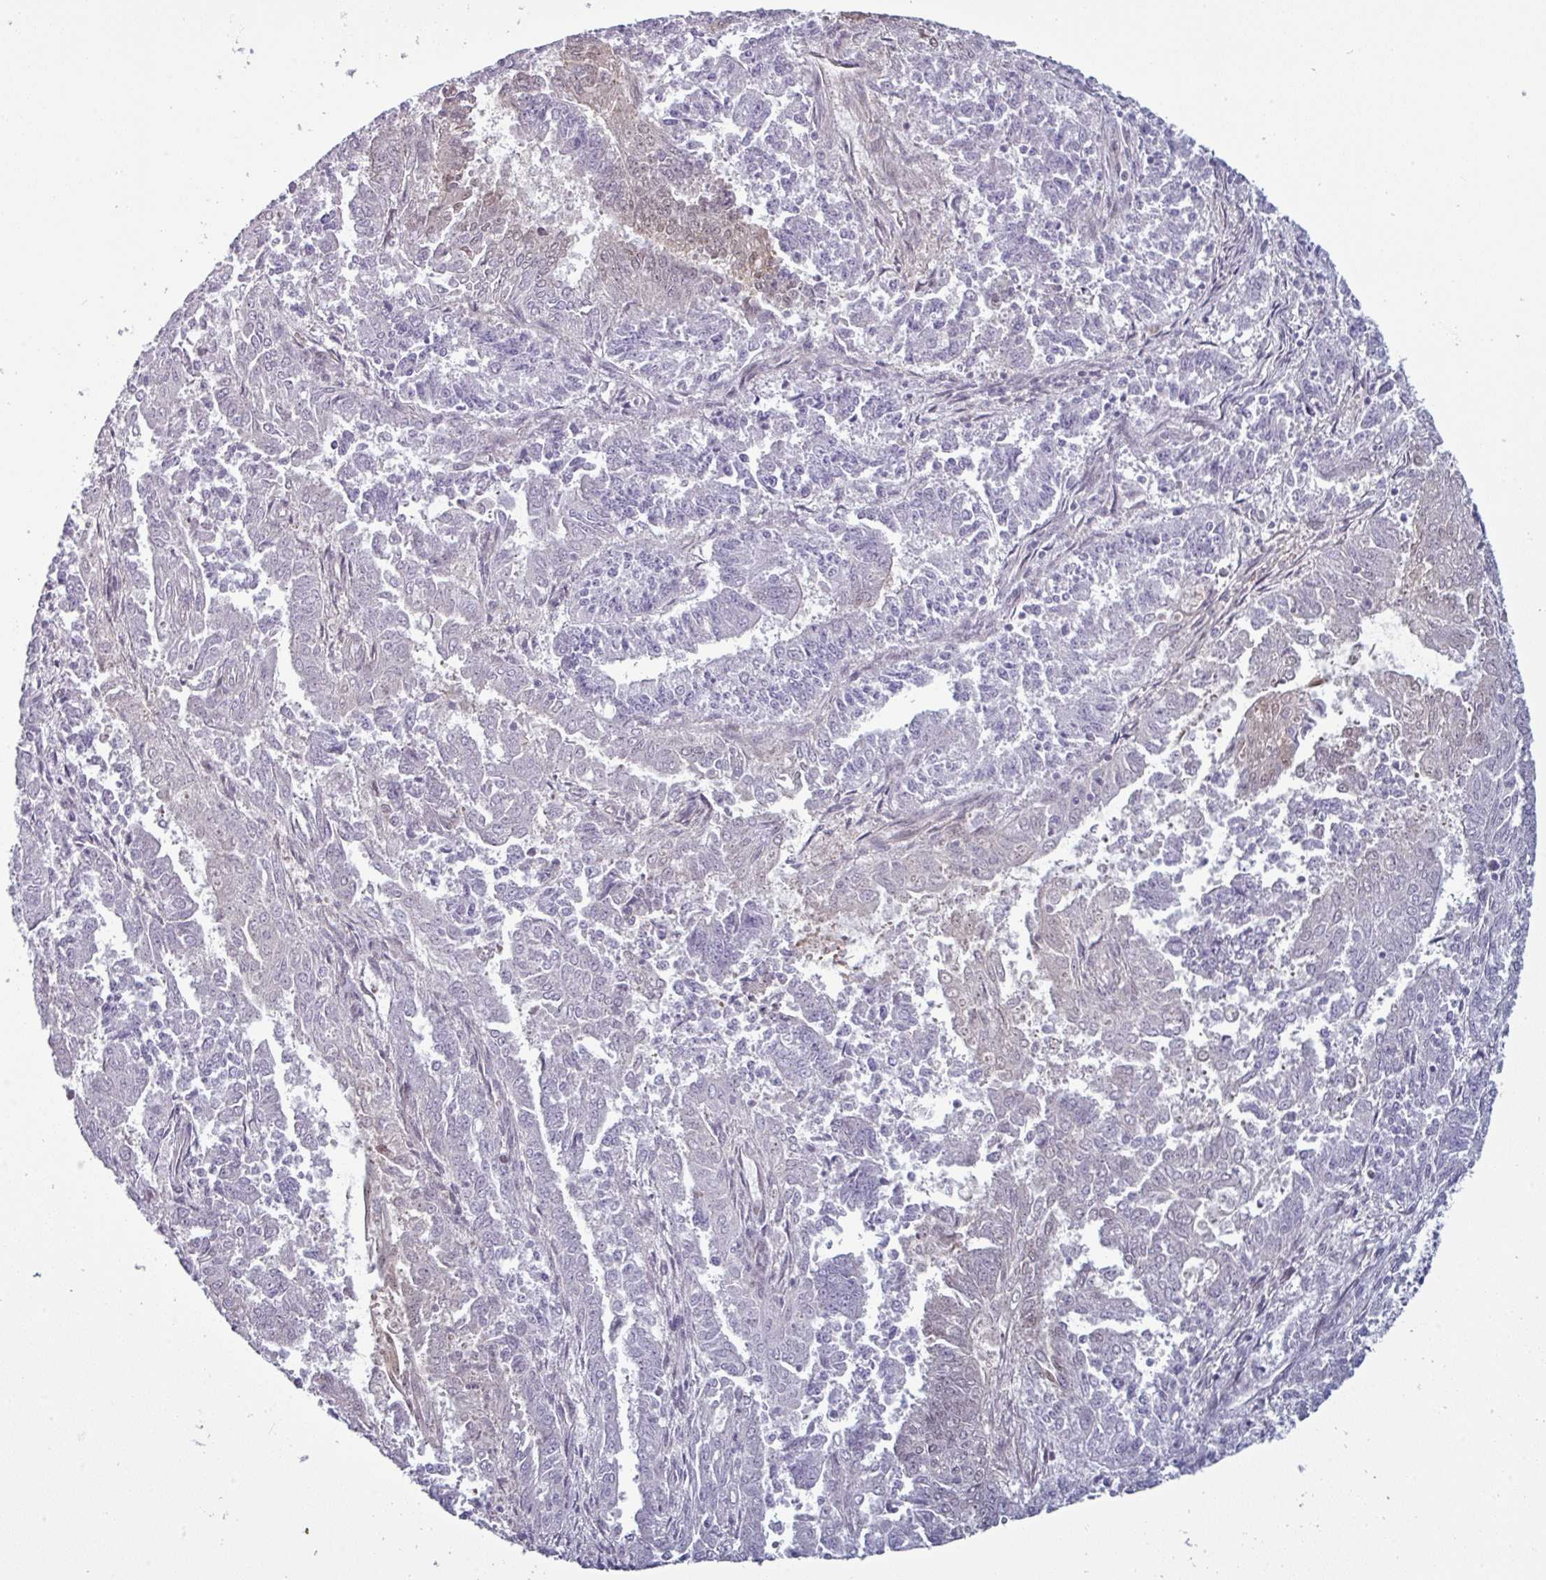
{"staining": {"intensity": "moderate", "quantity": "<25%", "location": "cytoplasmic/membranous,nuclear"}, "tissue": "endometrial cancer", "cell_type": "Tumor cells", "image_type": "cancer", "snomed": [{"axis": "morphology", "description": "Adenocarcinoma, NOS"}, {"axis": "topography", "description": "Endometrium"}], "caption": "This histopathology image demonstrates endometrial cancer (adenocarcinoma) stained with immunohistochemistry (IHC) to label a protein in brown. The cytoplasmic/membranous and nuclear of tumor cells show moderate positivity for the protein. Nuclei are counter-stained blue.", "gene": "PRAMEF12", "patient": {"sex": "female", "age": 73}}